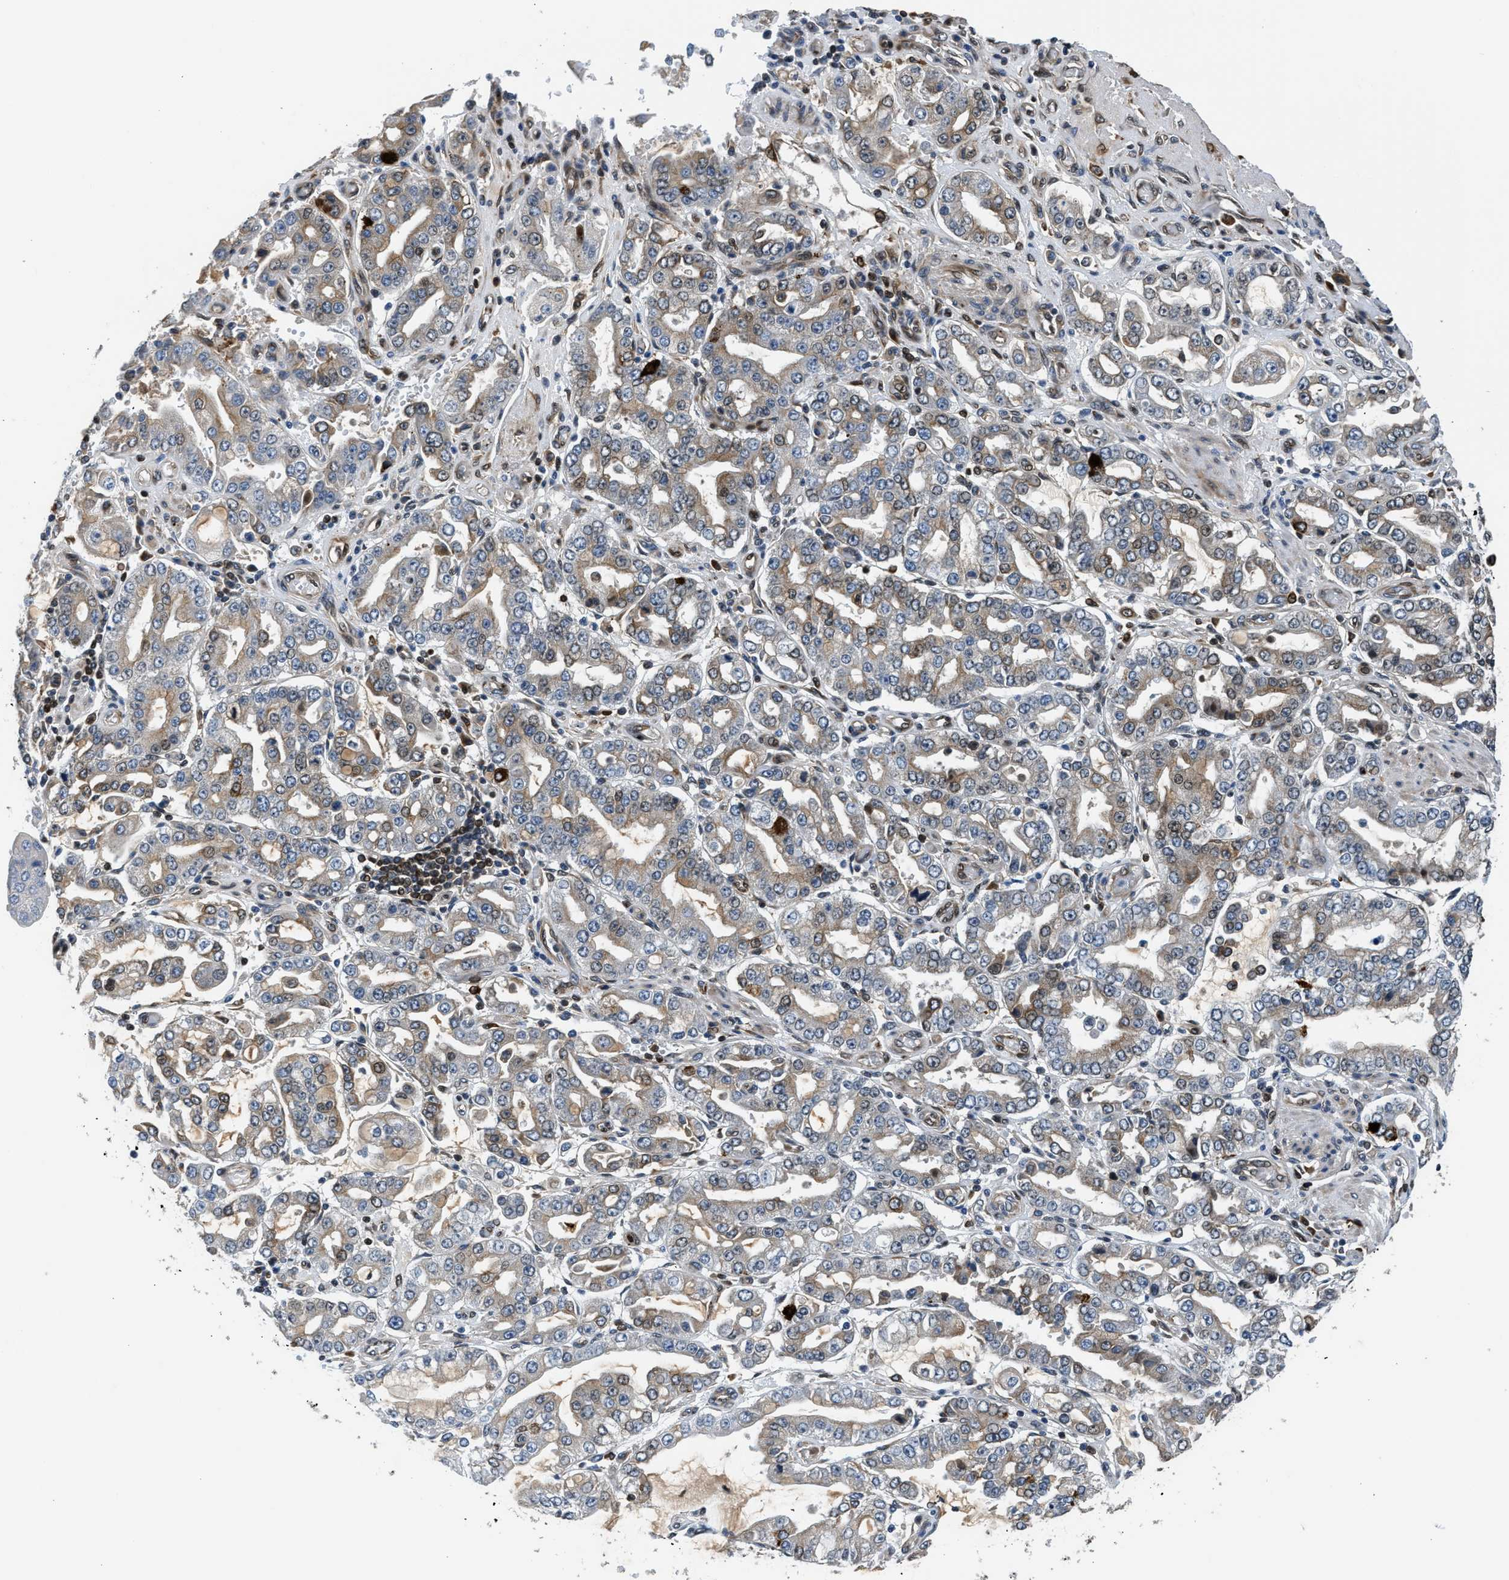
{"staining": {"intensity": "moderate", "quantity": "<25%", "location": "cytoplasmic/membranous"}, "tissue": "stomach cancer", "cell_type": "Tumor cells", "image_type": "cancer", "snomed": [{"axis": "morphology", "description": "Adenocarcinoma, NOS"}, {"axis": "topography", "description": "Stomach"}], "caption": "Stomach adenocarcinoma stained for a protein displays moderate cytoplasmic/membranous positivity in tumor cells.", "gene": "RETREG3", "patient": {"sex": "male", "age": 76}}